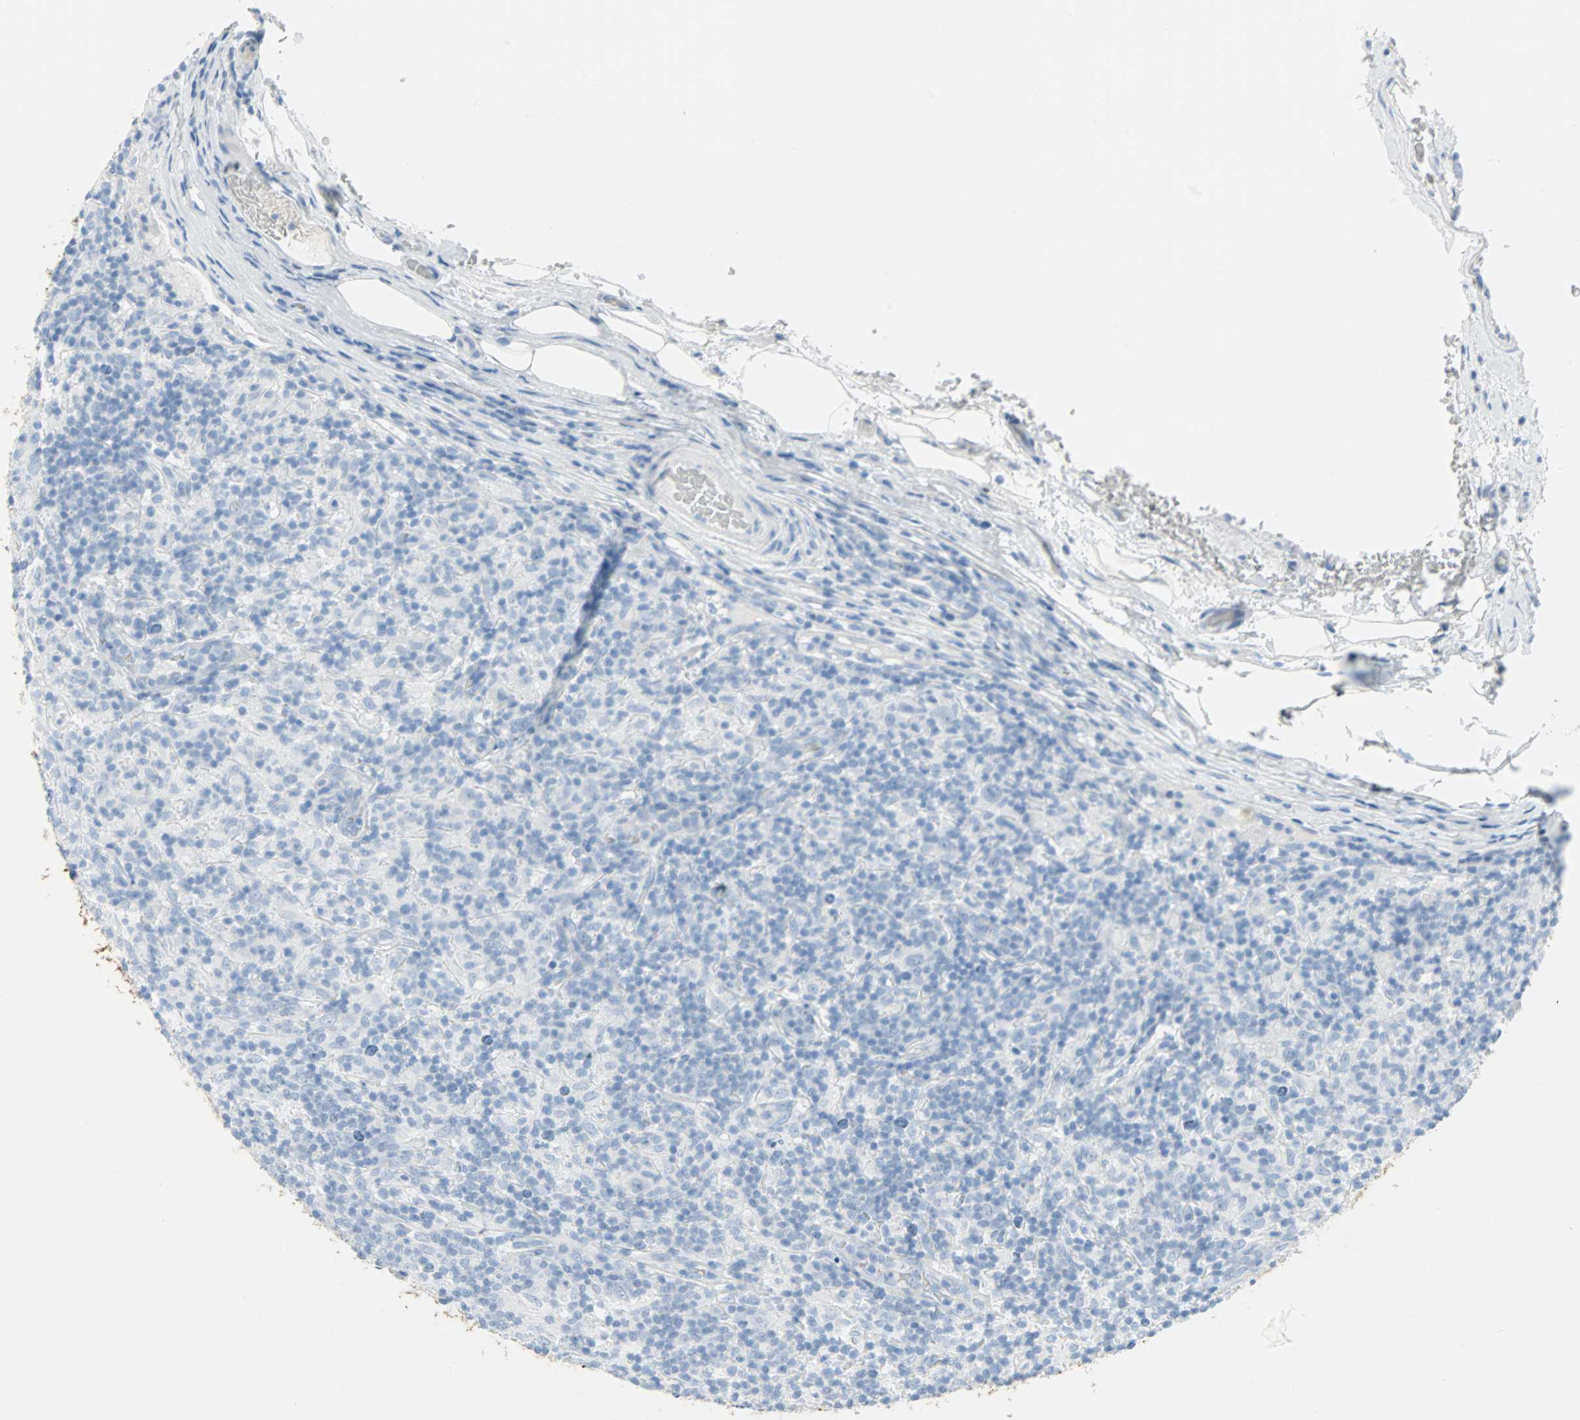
{"staining": {"intensity": "negative", "quantity": "none", "location": "none"}, "tissue": "lymphoma", "cell_type": "Tumor cells", "image_type": "cancer", "snomed": [{"axis": "morphology", "description": "Hodgkin's disease, NOS"}, {"axis": "topography", "description": "Lymph node"}], "caption": "This is an immunohistochemistry image of human lymphoma. There is no expression in tumor cells.", "gene": "STX1A", "patient": {"sex": "male", "age": 70}}